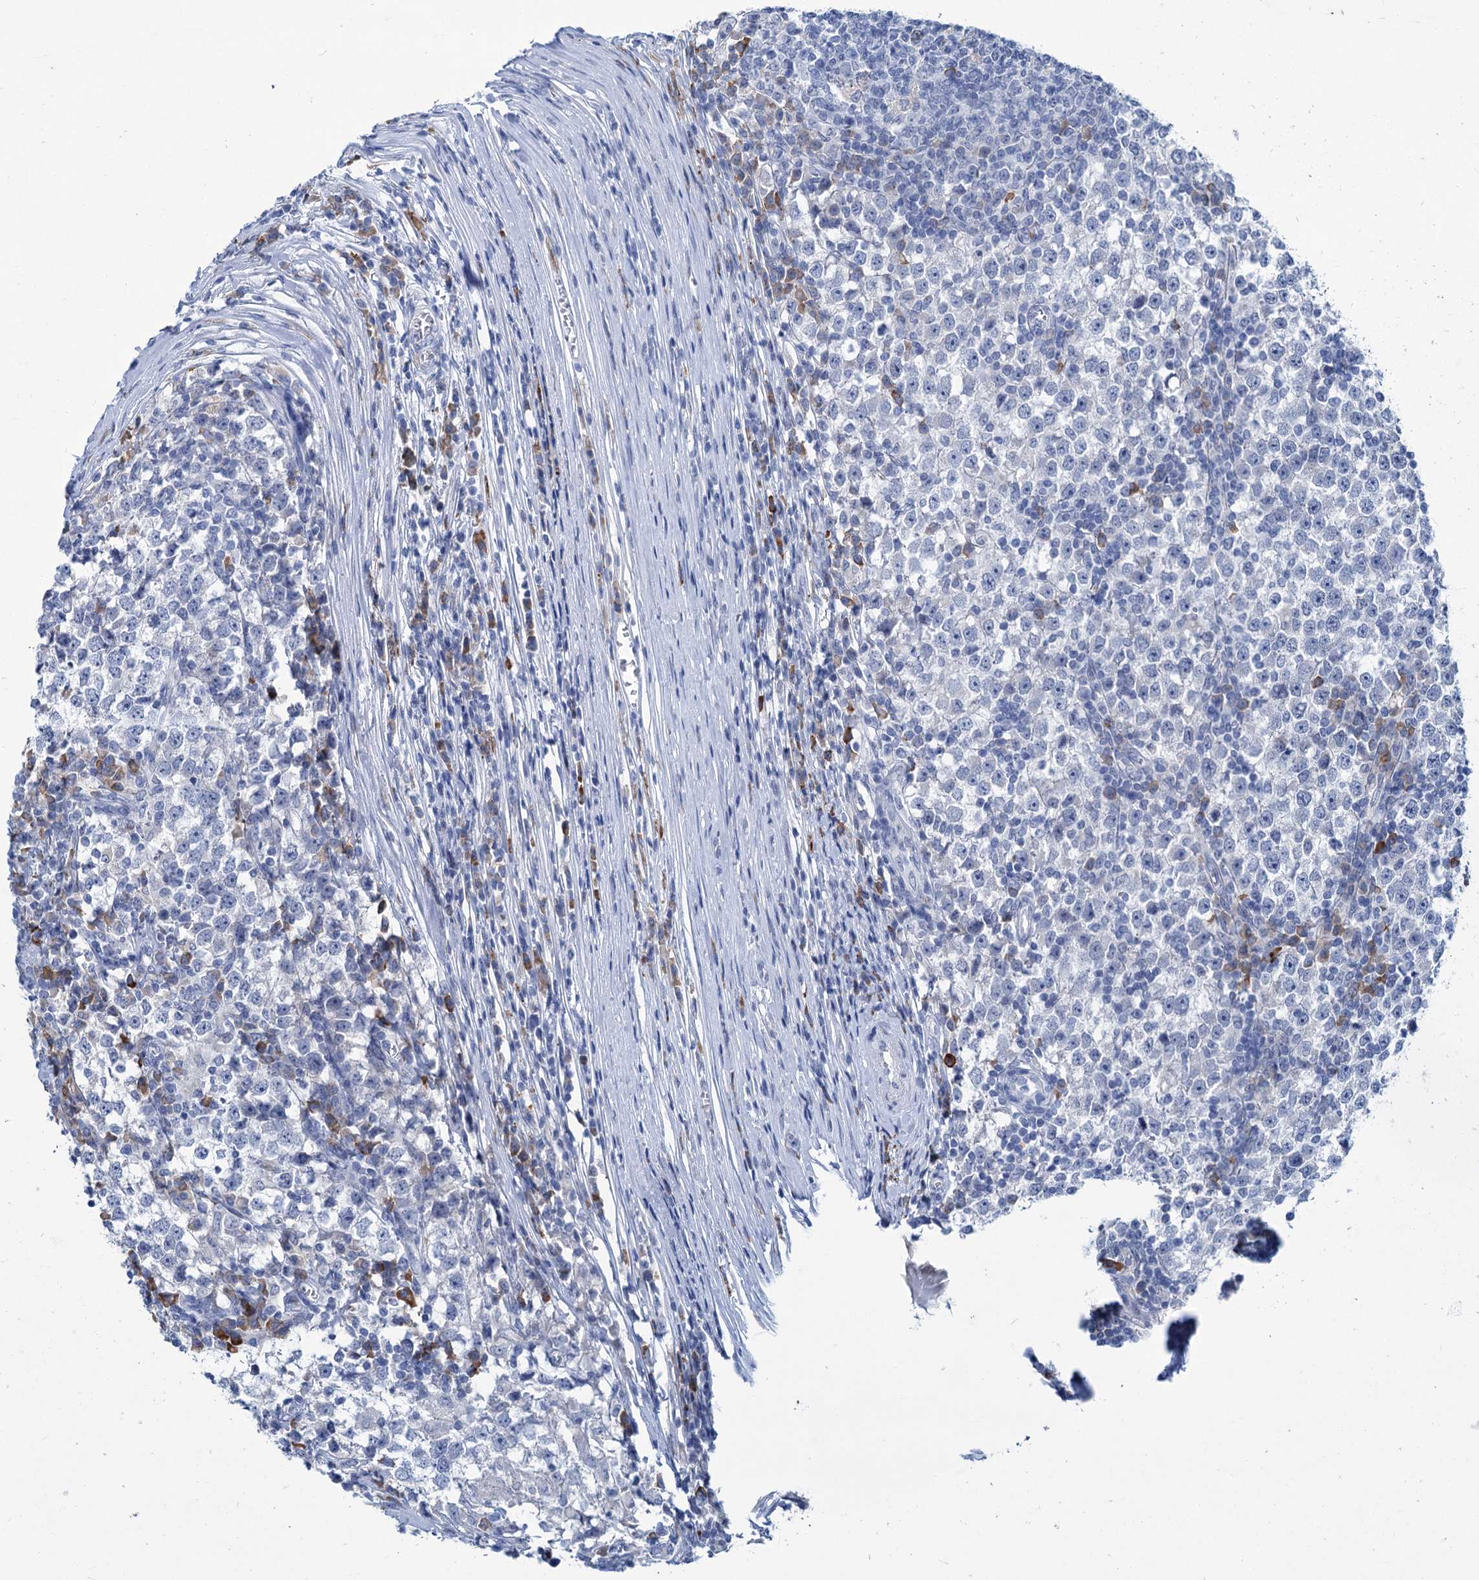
{"staining": {"intensity": "negative", "quantity": "none", "location": "none"}, "tissue": "testis cancer", "cell_type": "Tumor cells", "image_type": "cancer", "snomed": [{"axis": "morphology", "description": "Seminoma, NOS"}, {"axis": "topography", "description": "Testis"}], "caption": "Immunohistochemistry (IHC) photomicrograph of neoplastic tissue: seminoma (testis) stained with DAB reveals no significant protein staining in tumor cells.", "gene": "NEU3", "patient": {"sex": "male", "age": 65}}